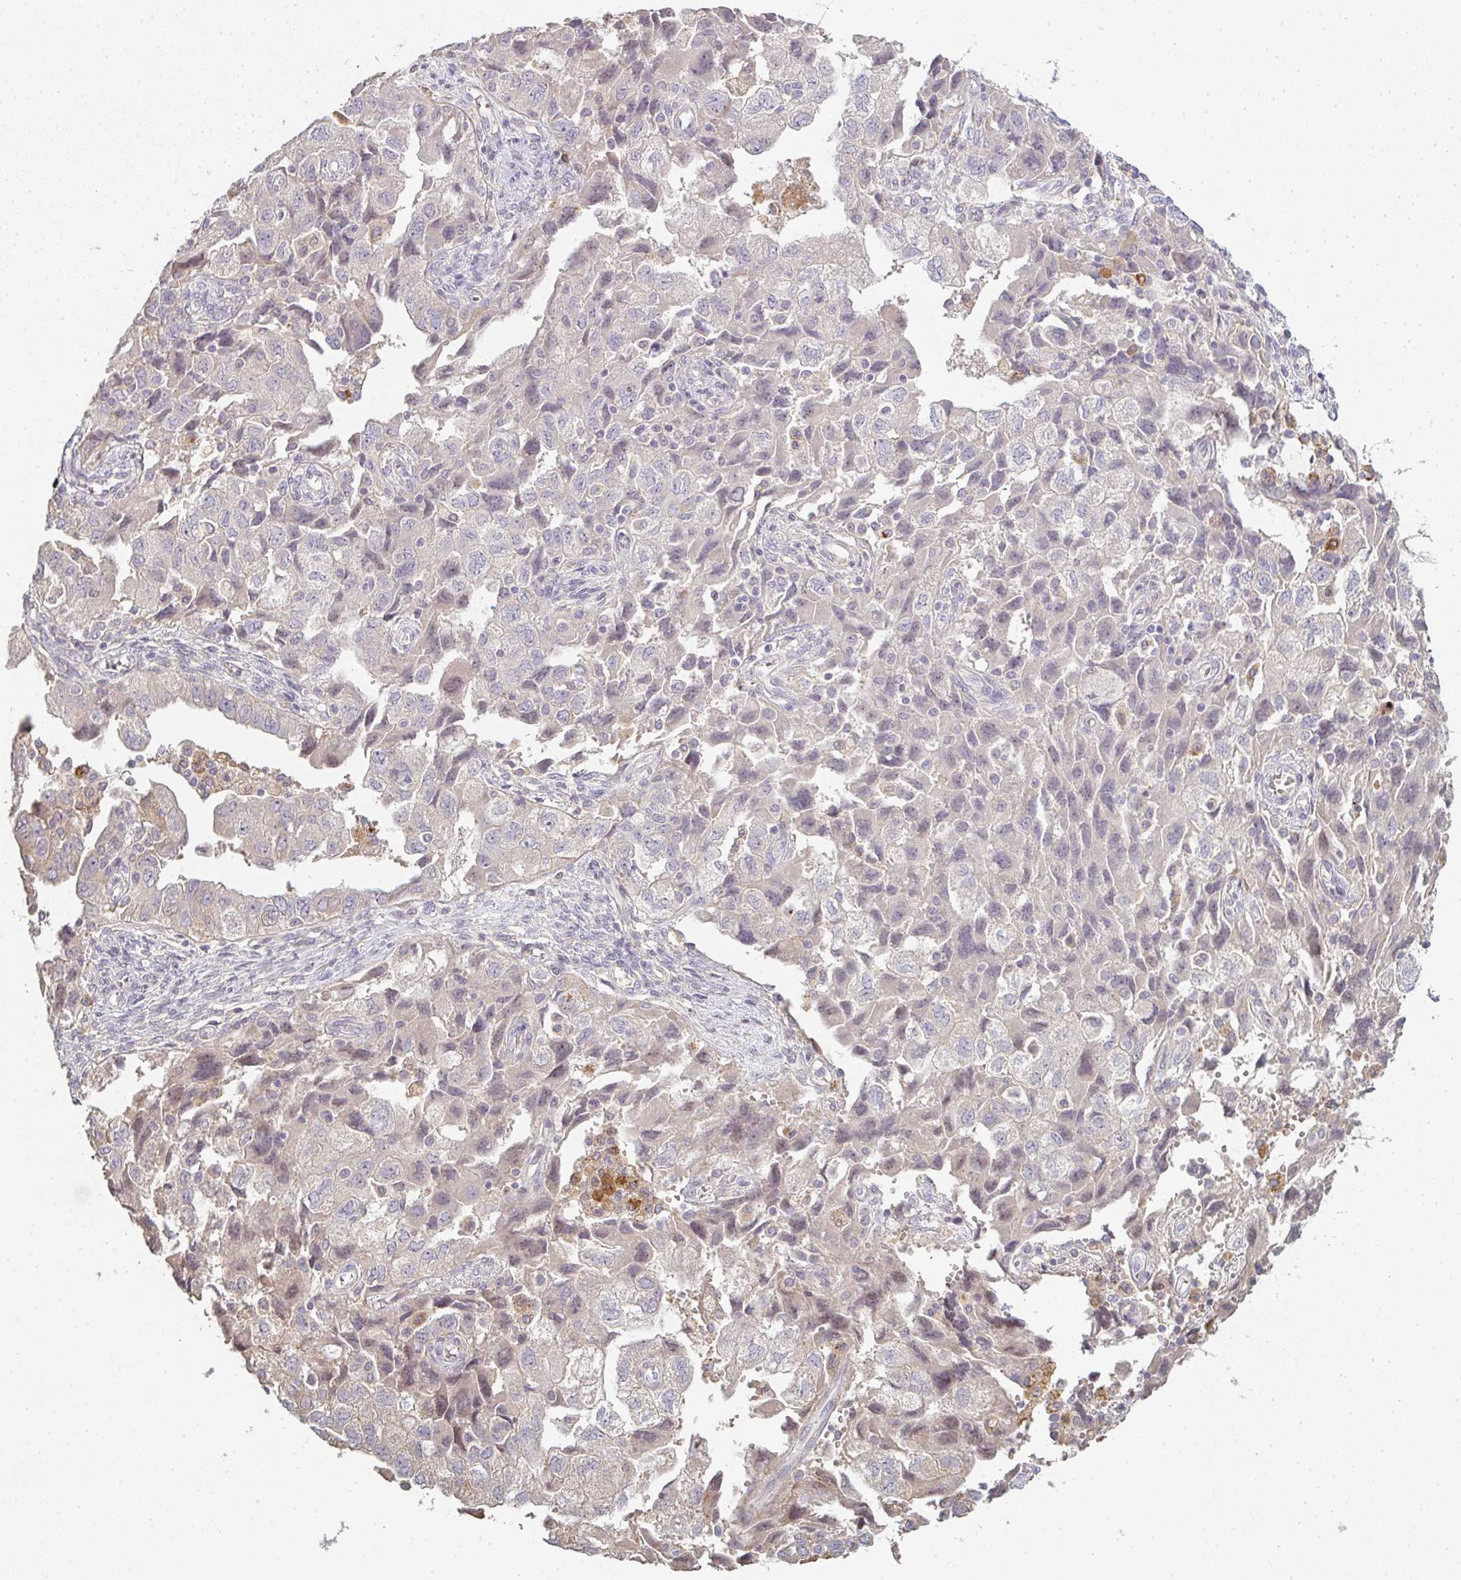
{"staining": {"intensity": "negative", "quantity": "none", "location": "none"}, "tissue": "ovarian cancer", "cell_type": "Tumor cells", "image_type": "cancer", "snomed": [{"axis": "morphology", "description": "Carcinoma, NOS"}, {"axis": "morphology", "description": "Cystadenocarcinoma, serous, NOS"}, {"axis": "topography", "description": "Ovary"}], "caption": "There is no significant staining in tumor cells of ovarian cancer (carcinoma).", "gene": "TMEM237", "patient": {"sex": "female", "age": 69}}